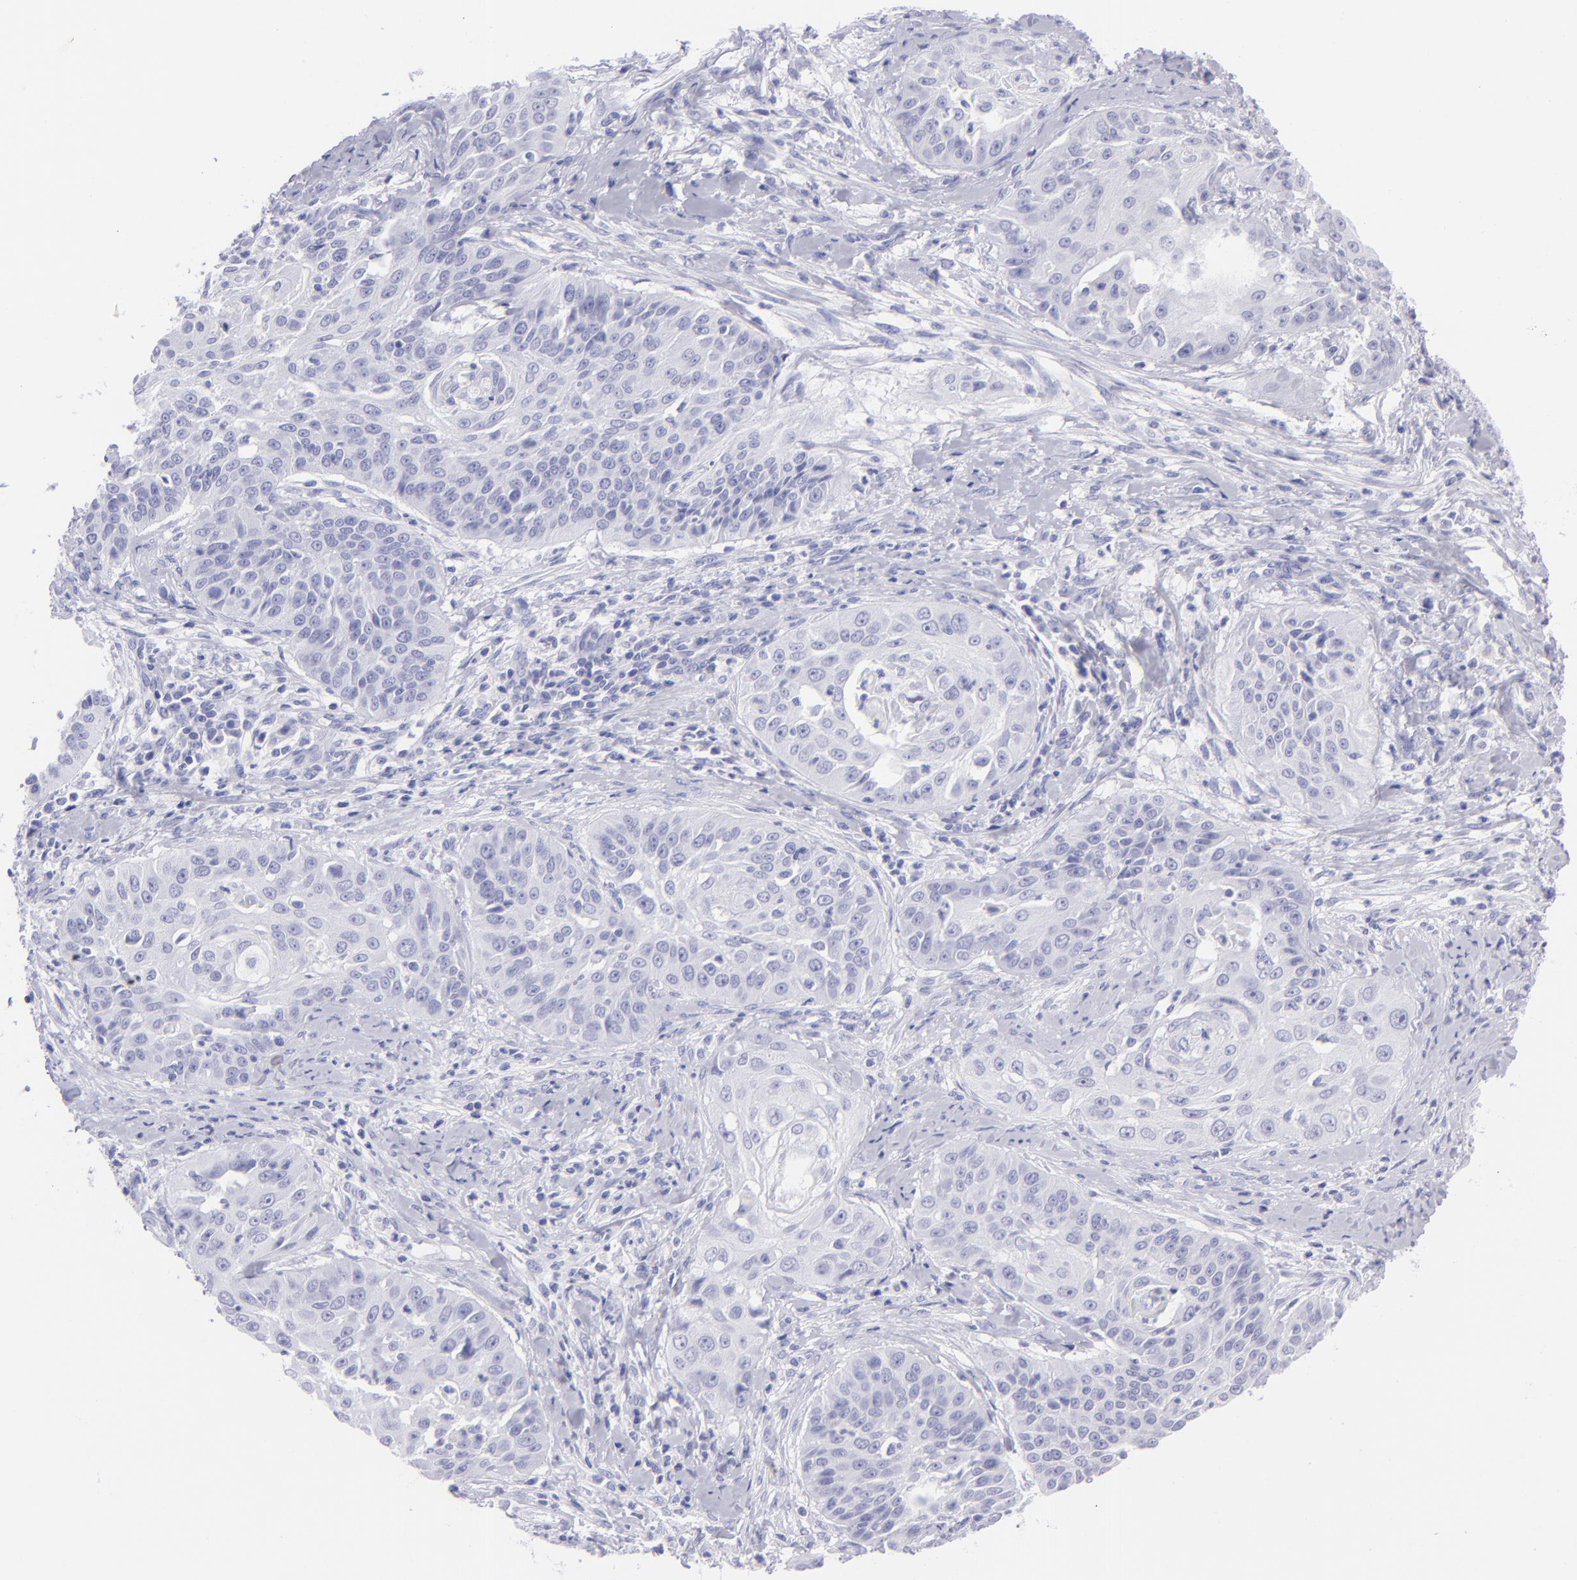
{"staining": {"intensity": "negative", "quantity": "none", "location": "none"}, "tissue": "cervical cancer", "cell_type": "Tumor cells", "image_type": "cancer", "snomed": [{"axis": "morphology", "description": "Squamous cell carcinoma, NOS"}, {"axis": "topography", "description": "Cervix"}], "caption": "Tumor cells are negative for protein expression in human squamous cell carcinoma (cervical).", "gene": "SLC1A3", "patient": {"sex": "female", "age": 64}}